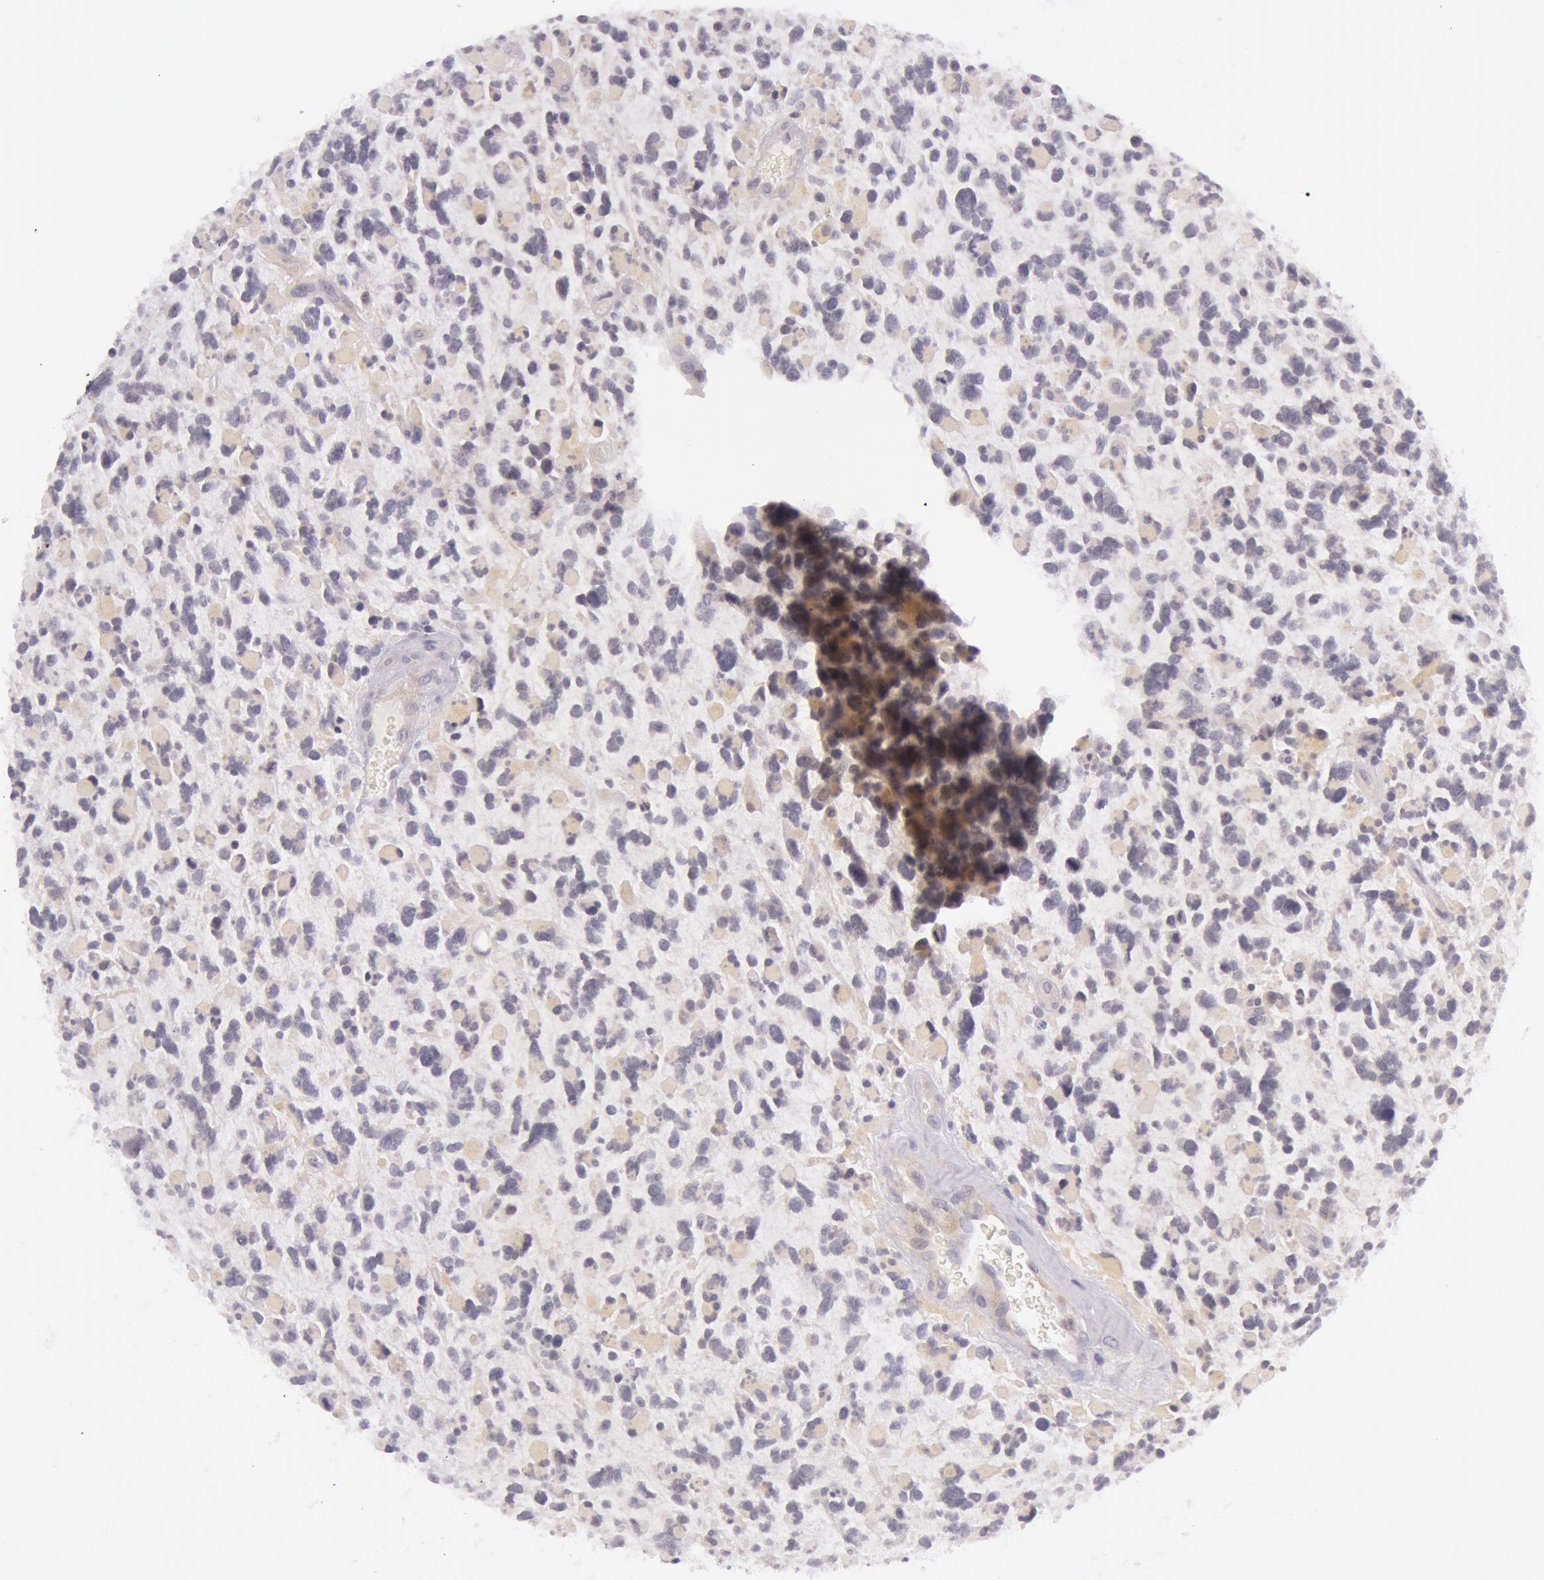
{"staining": {"intensity": "negative", "quantity": "none", "location": "none"}, "tissue": "glioma", "cell_type": "Tumor cells", "image_type": "cancer", "snomed": [{"axis": "morphology", "description": "Glioma, malignant, High grade"}, {"axis": "topography", "description": "Brain"}], "caption": "A histopathology image of high-grade glioma (malignant) stained for a protein exhibits no brown staining in tumor cells.", "gene": "RBMY1F", "patient": {"sex": "female", "age": 37}}